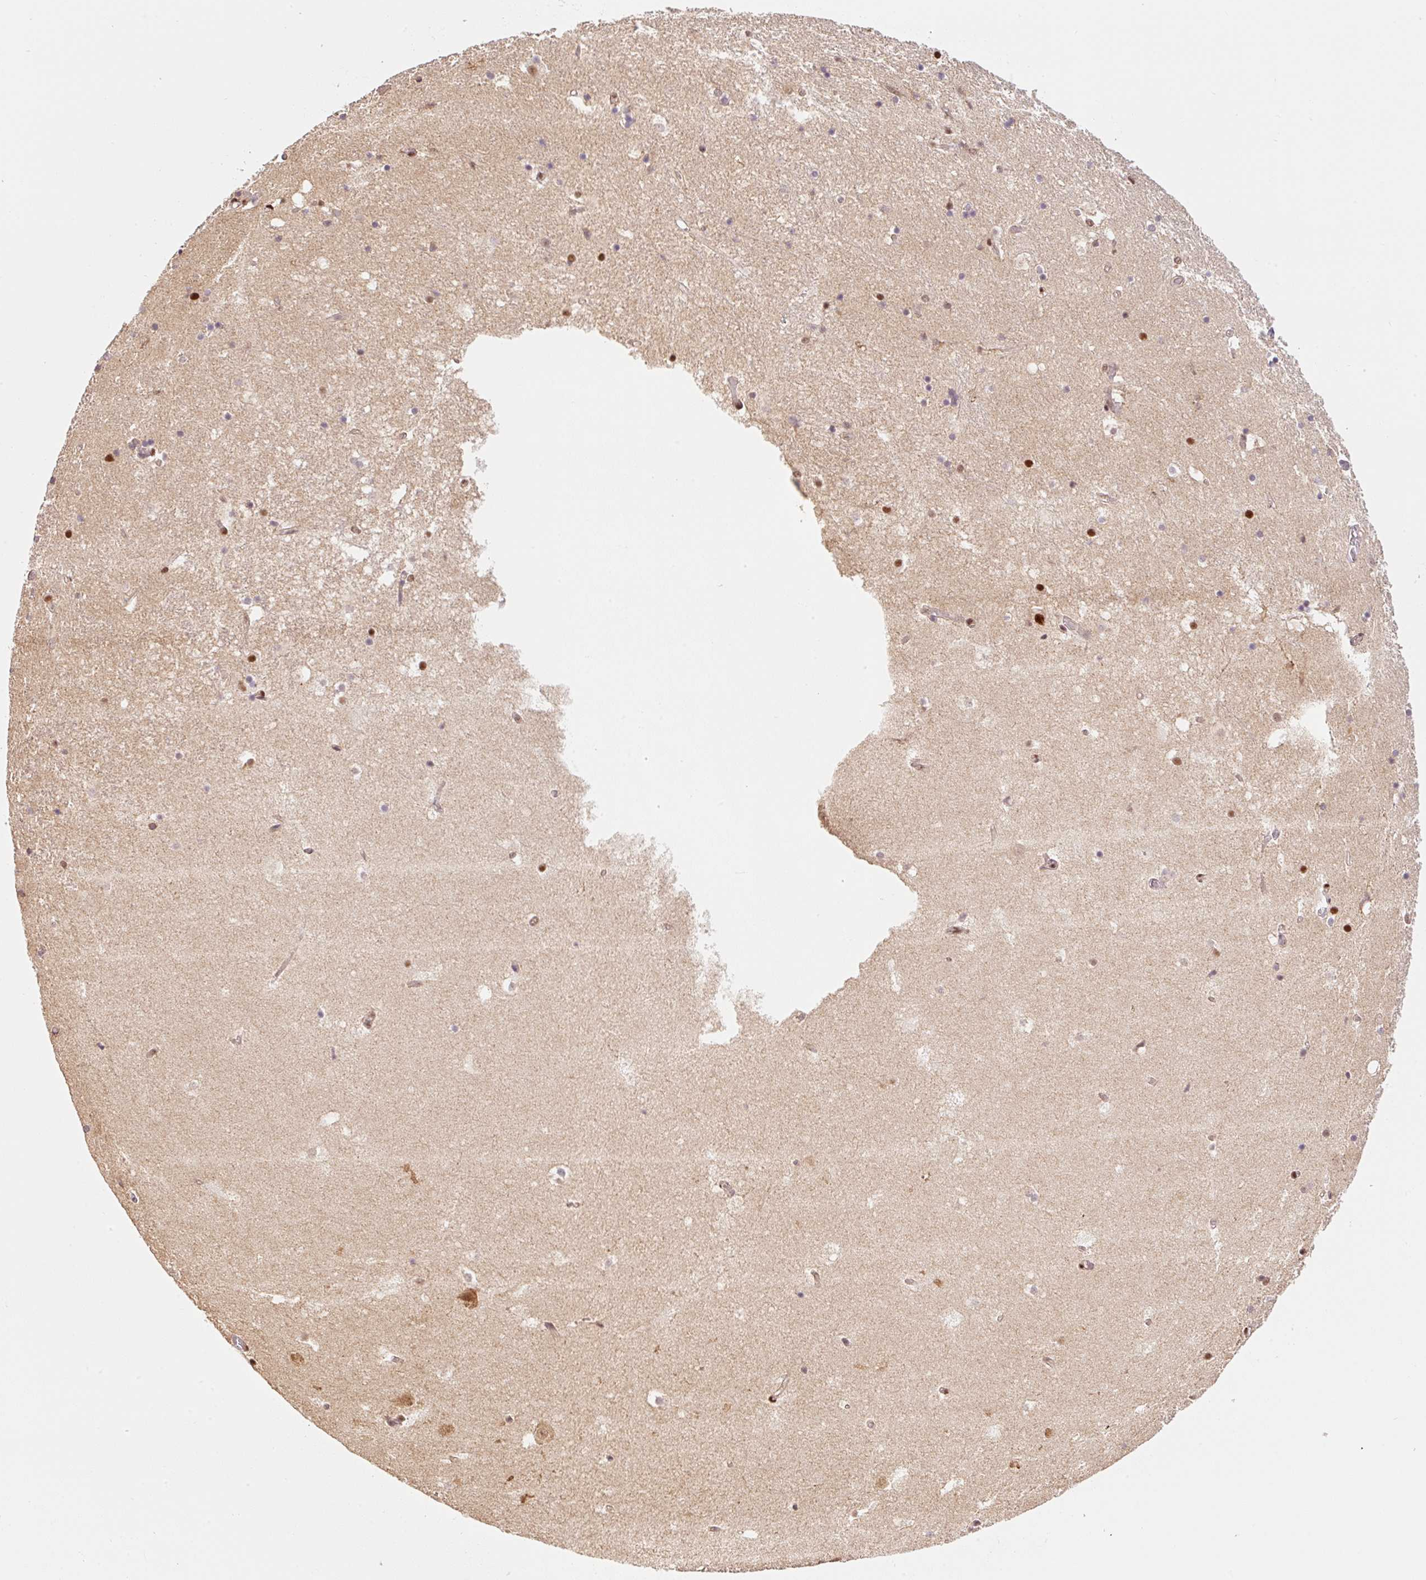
{"staining": {"intensity": "strong", "quantity": "<25%", "location": "nuclear"}, "tissue": "hippocampus", "cell_type": "Glial cells", "image_type": "normal", "snomed": [{"axis": "morphology", "description": "Normal tissue, NOS"}, {"axis": "topography", "description": "Hippocampus"}], "caption": "Strong nuclear protein staining is appreciated in approximately <25% of glial cells in hippocampus. Using DAB (brown) and hematoxylin (blue) stains, captured at high magnification using brightfield microscopy.", "gene": "INTS8", "patient": {"sex": "female", "age": 52}}